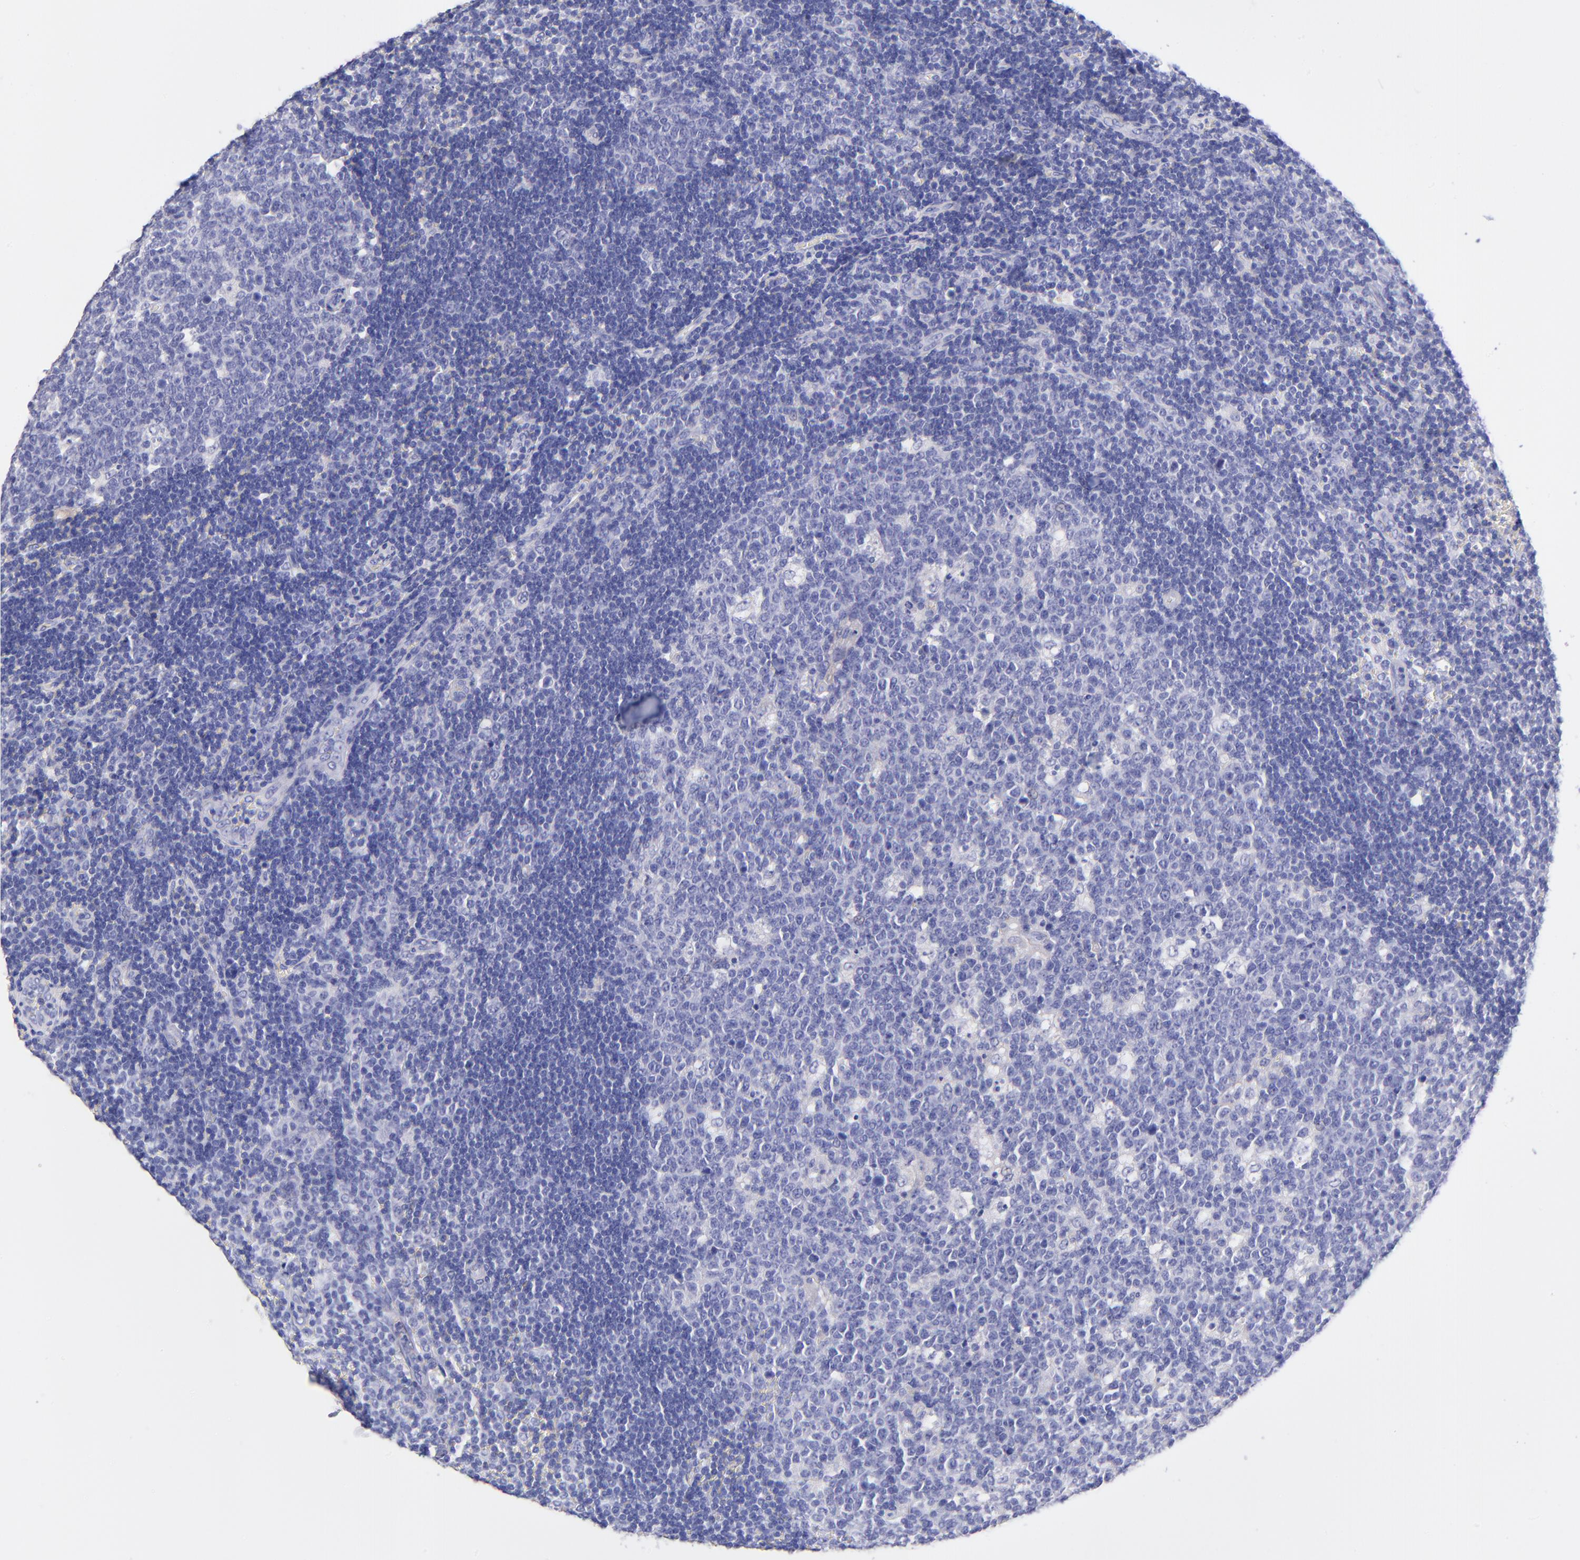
{"staining": {"intensity": "negative", "quantity": "none", "location": "none"}, "tissue": "lymph node", "cell_type": "Germinal center cells", "image_type": "normal", "snomed": [{"axis": "morphology", "description": "Normal tissue, NOS"}, {"axis": "topography", "description": "Lymph node"}, {"axis": "topography", "description": "Salivary gland"}], "caption": "Immunohistochemical staining of normal lymph node shows no significant staining in germinal center cells.", "gene": "RAB3B", "patient": {"sex": "male", "age": 8}}